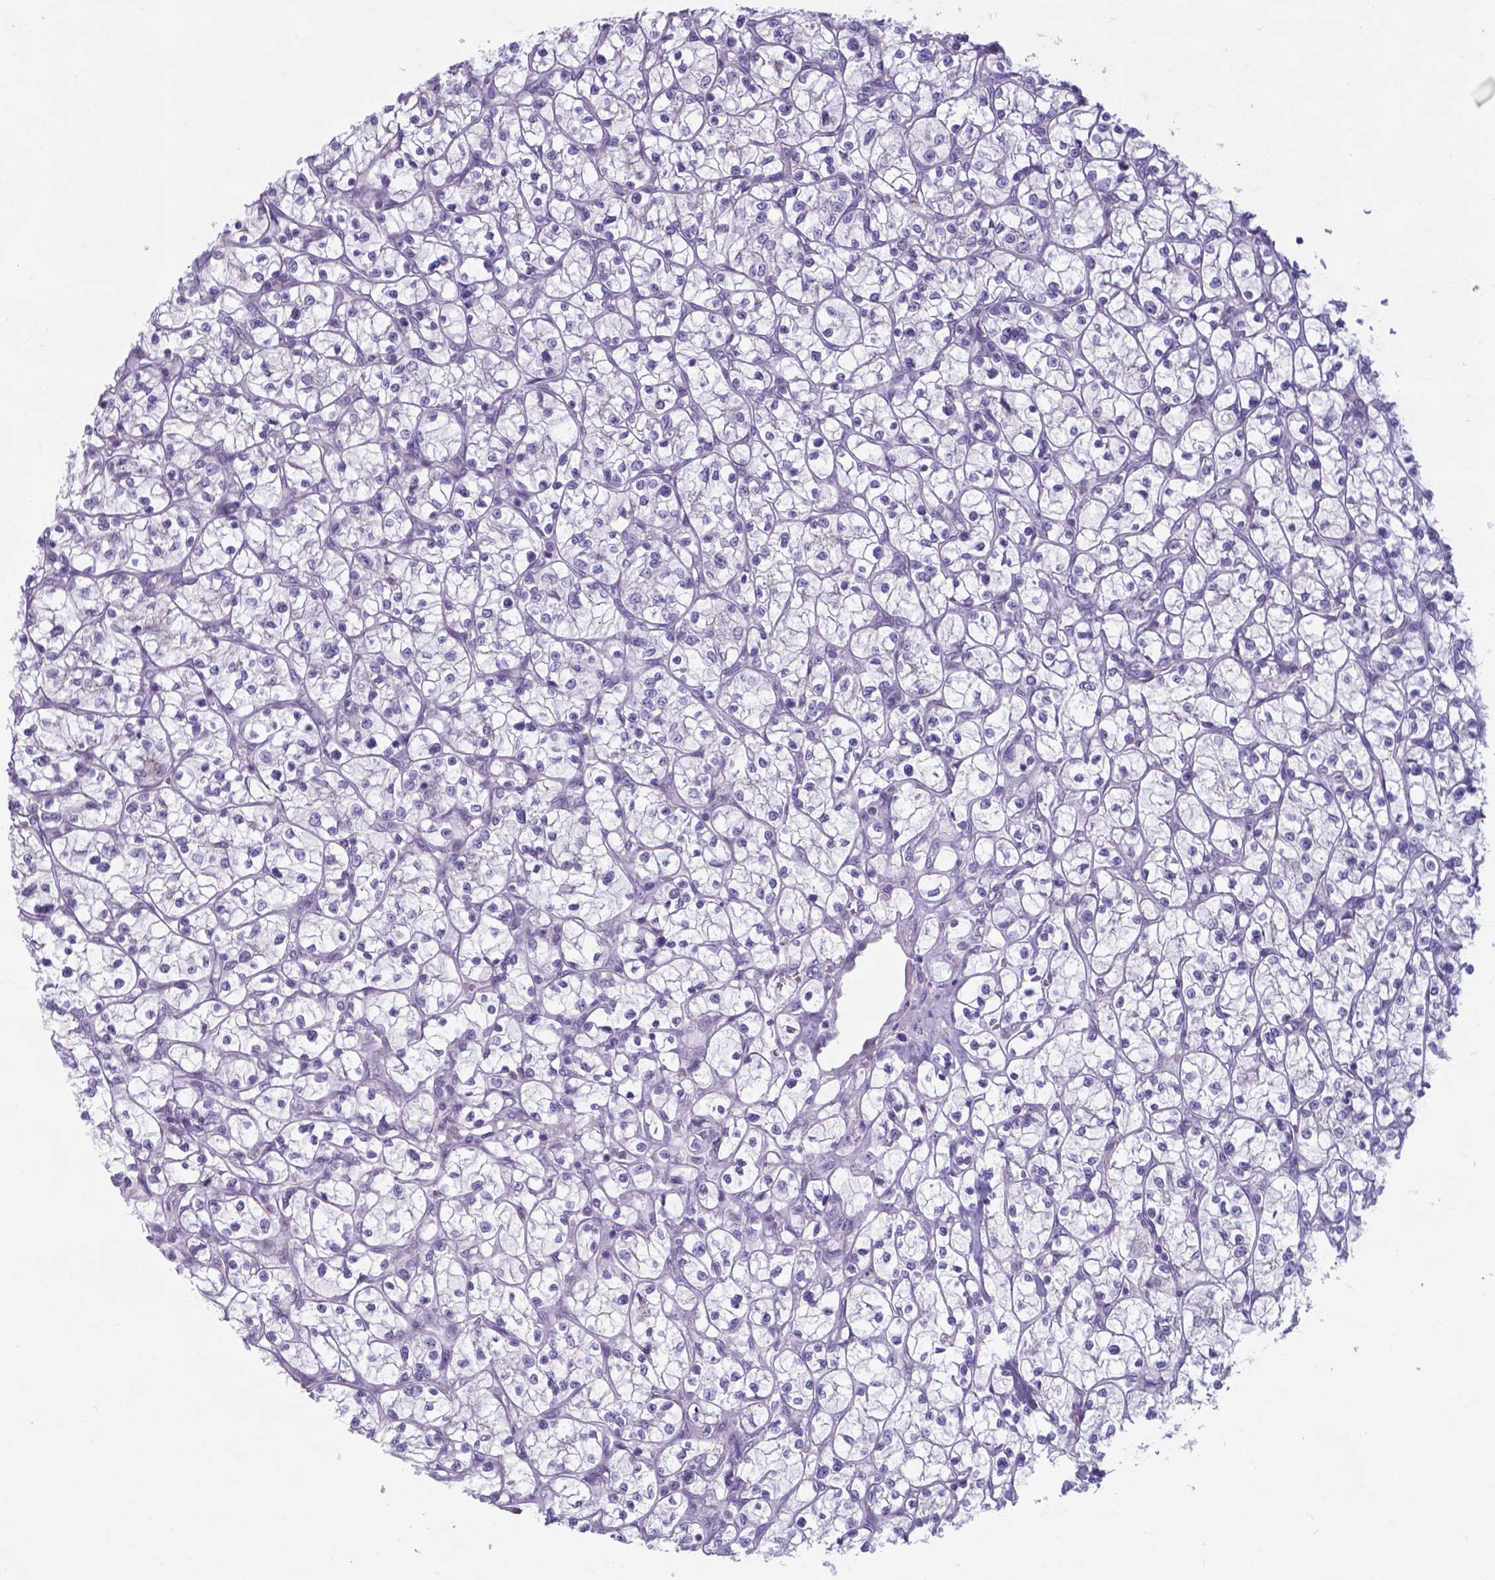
{"staining": {"intensity": "negative", "quantity": "none", "location": "none"}, "tissue": "renal cancer", "cell_type": "Tumor cells", "image_type": "cancer", "snomed": [{"axis": "morphology", "description": "Adenocarcinoma, NOS"}, {"axis": "topography", "description": "Kidney"}], "caption": "The immunohistochemistry image has no significant expression in tumor cells of renal adenocarcinoma tissue. (DAB immunohistochemistry (IHC) with hematoxylin counter stain).", "gene": "AP5B1", "patient": {"sex": "female", "age": 64}}